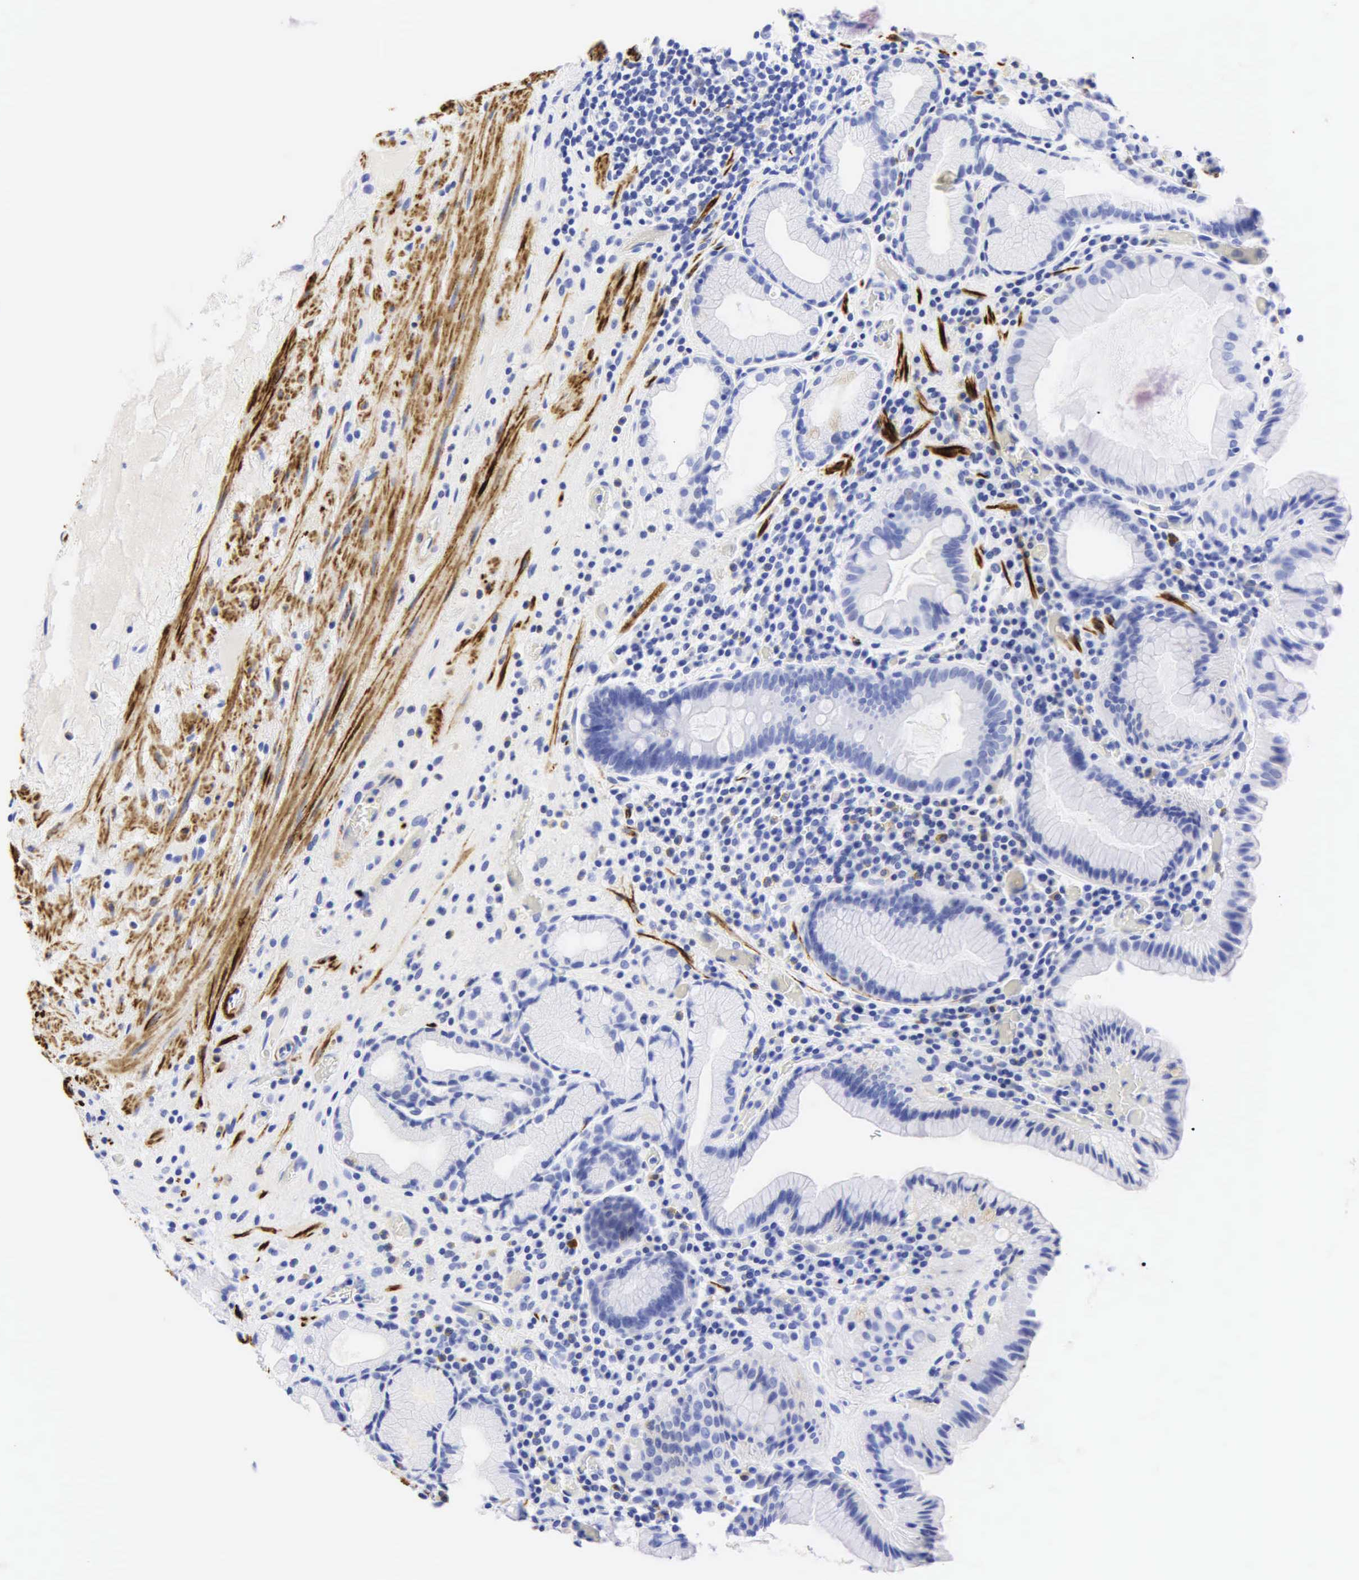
{"staining": {"intensity": "negative", "quantity": "none", "location": "none"}, "tissue": "stomach", "cell_type": "Glandular cells", "image_type": "normal", "snomed": [{"axis": "morphology", "description": "Normal tissue, NOS"}, {"axis": "topography", "description": "Stomach, lower"}, {"axis": "topography", "description": "Duodenum"}], "caption": "A micrograph of stomach stained for a protein exhibits no brown staining in glandular cells. Brightfield microscopy of immunohistochemistry stained with DAB (3,3'-diaminobenzidine) (brown) and hematoxylin (blue), captured at high magnification.", "gene": "DES", "patient": {"sex": "male", "age": 84}}